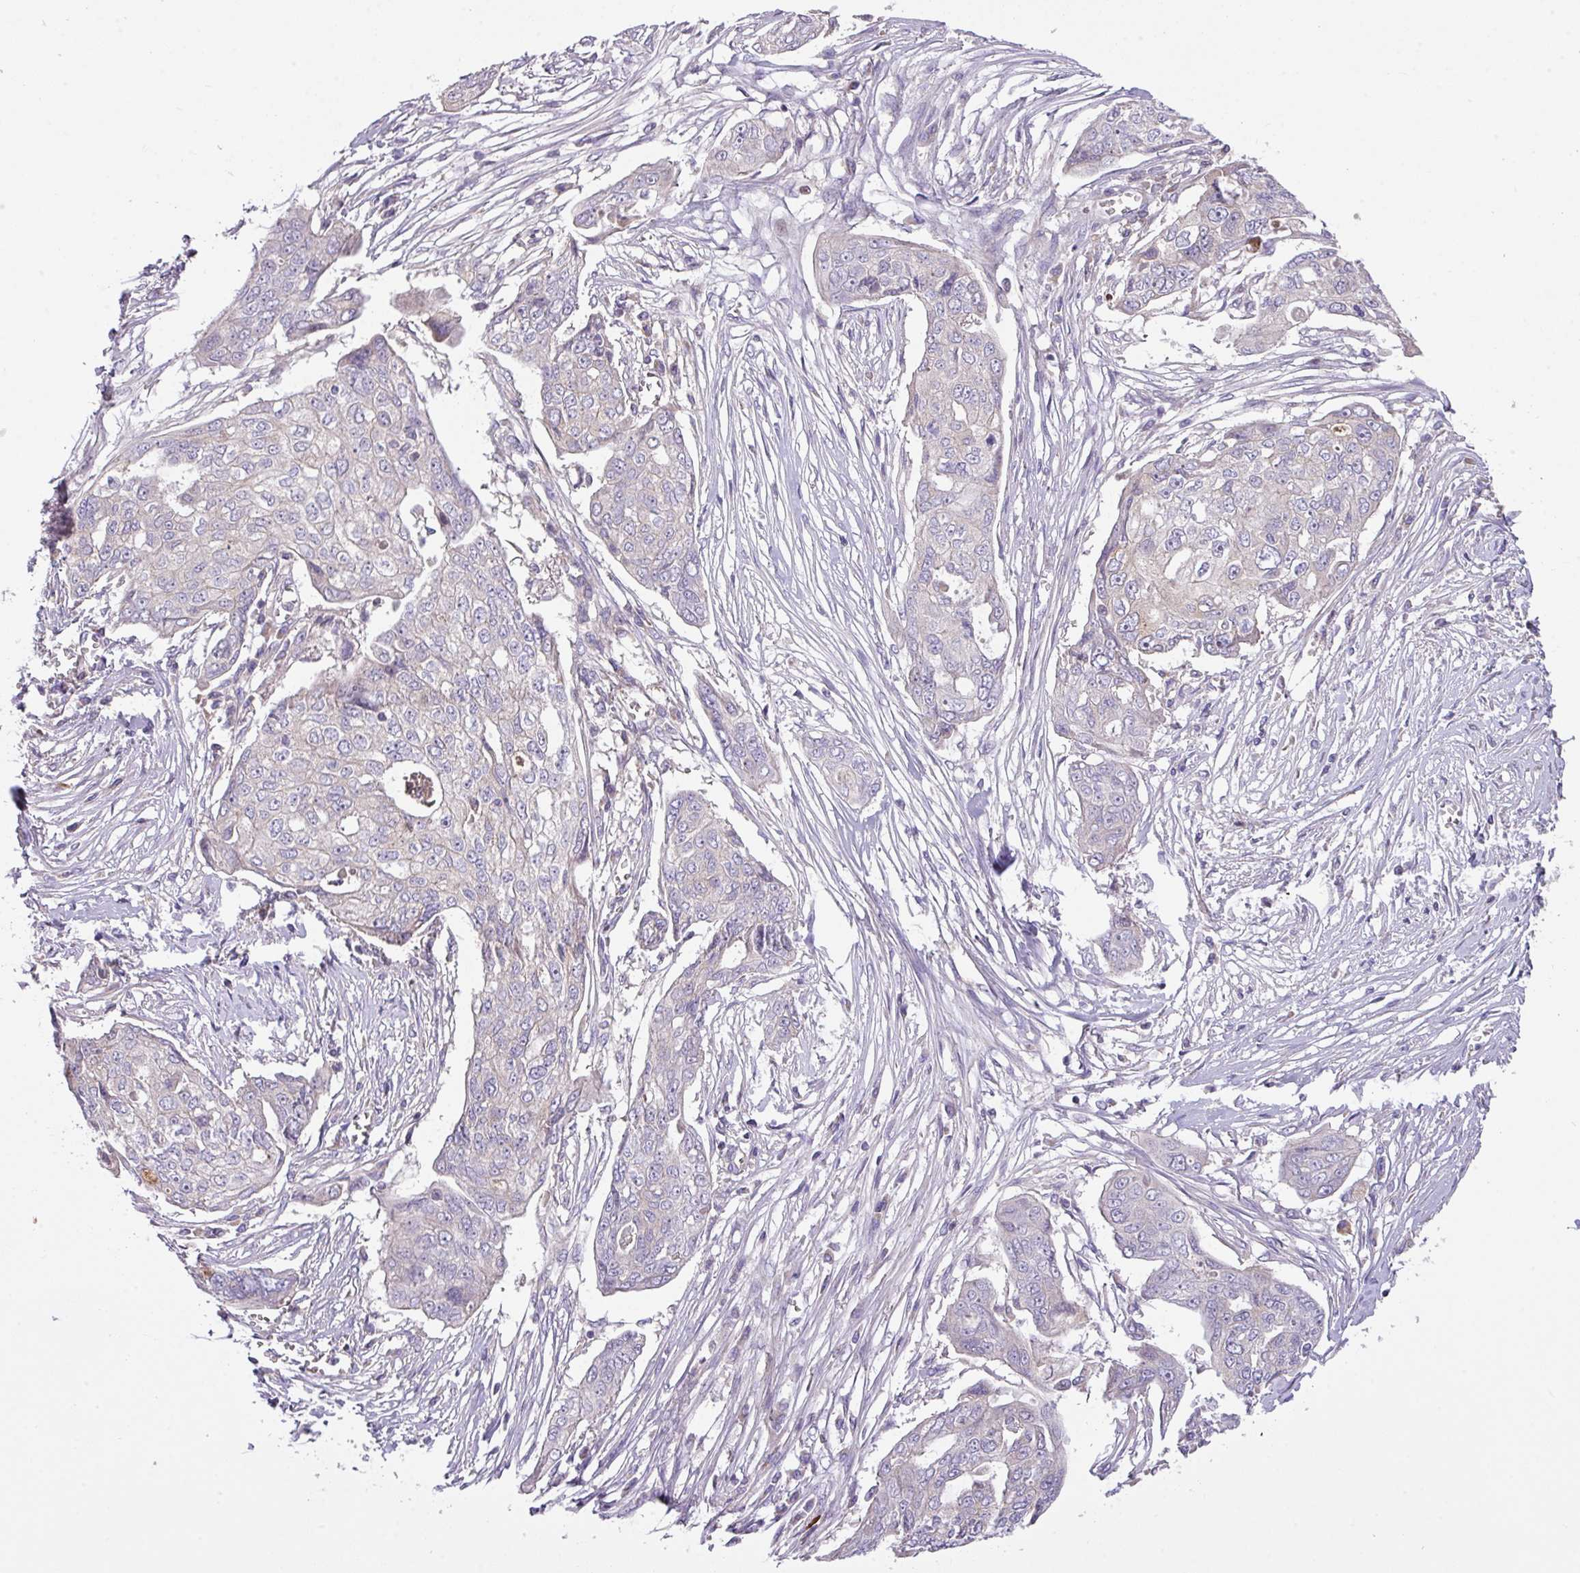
{"staining": {"intensity": "negative", "quantity": "none", "location": "none"}, "tissue": "ovarian cancer", "cell_type": "Tumor cells", "image_type": "cancer", "snomed": [{"axis": "morphology", "description": "Carcinoma, endometroid"}, {"axis": "topography", "description": "Ovary"}], "caption": "Ovarian cancer (endometroid carcinoma) was stained to show a protein in brown. There is no significant expression in tumor cells.", "gene": "ZNF394", "patient": {"sex": "female", "age": 70}}